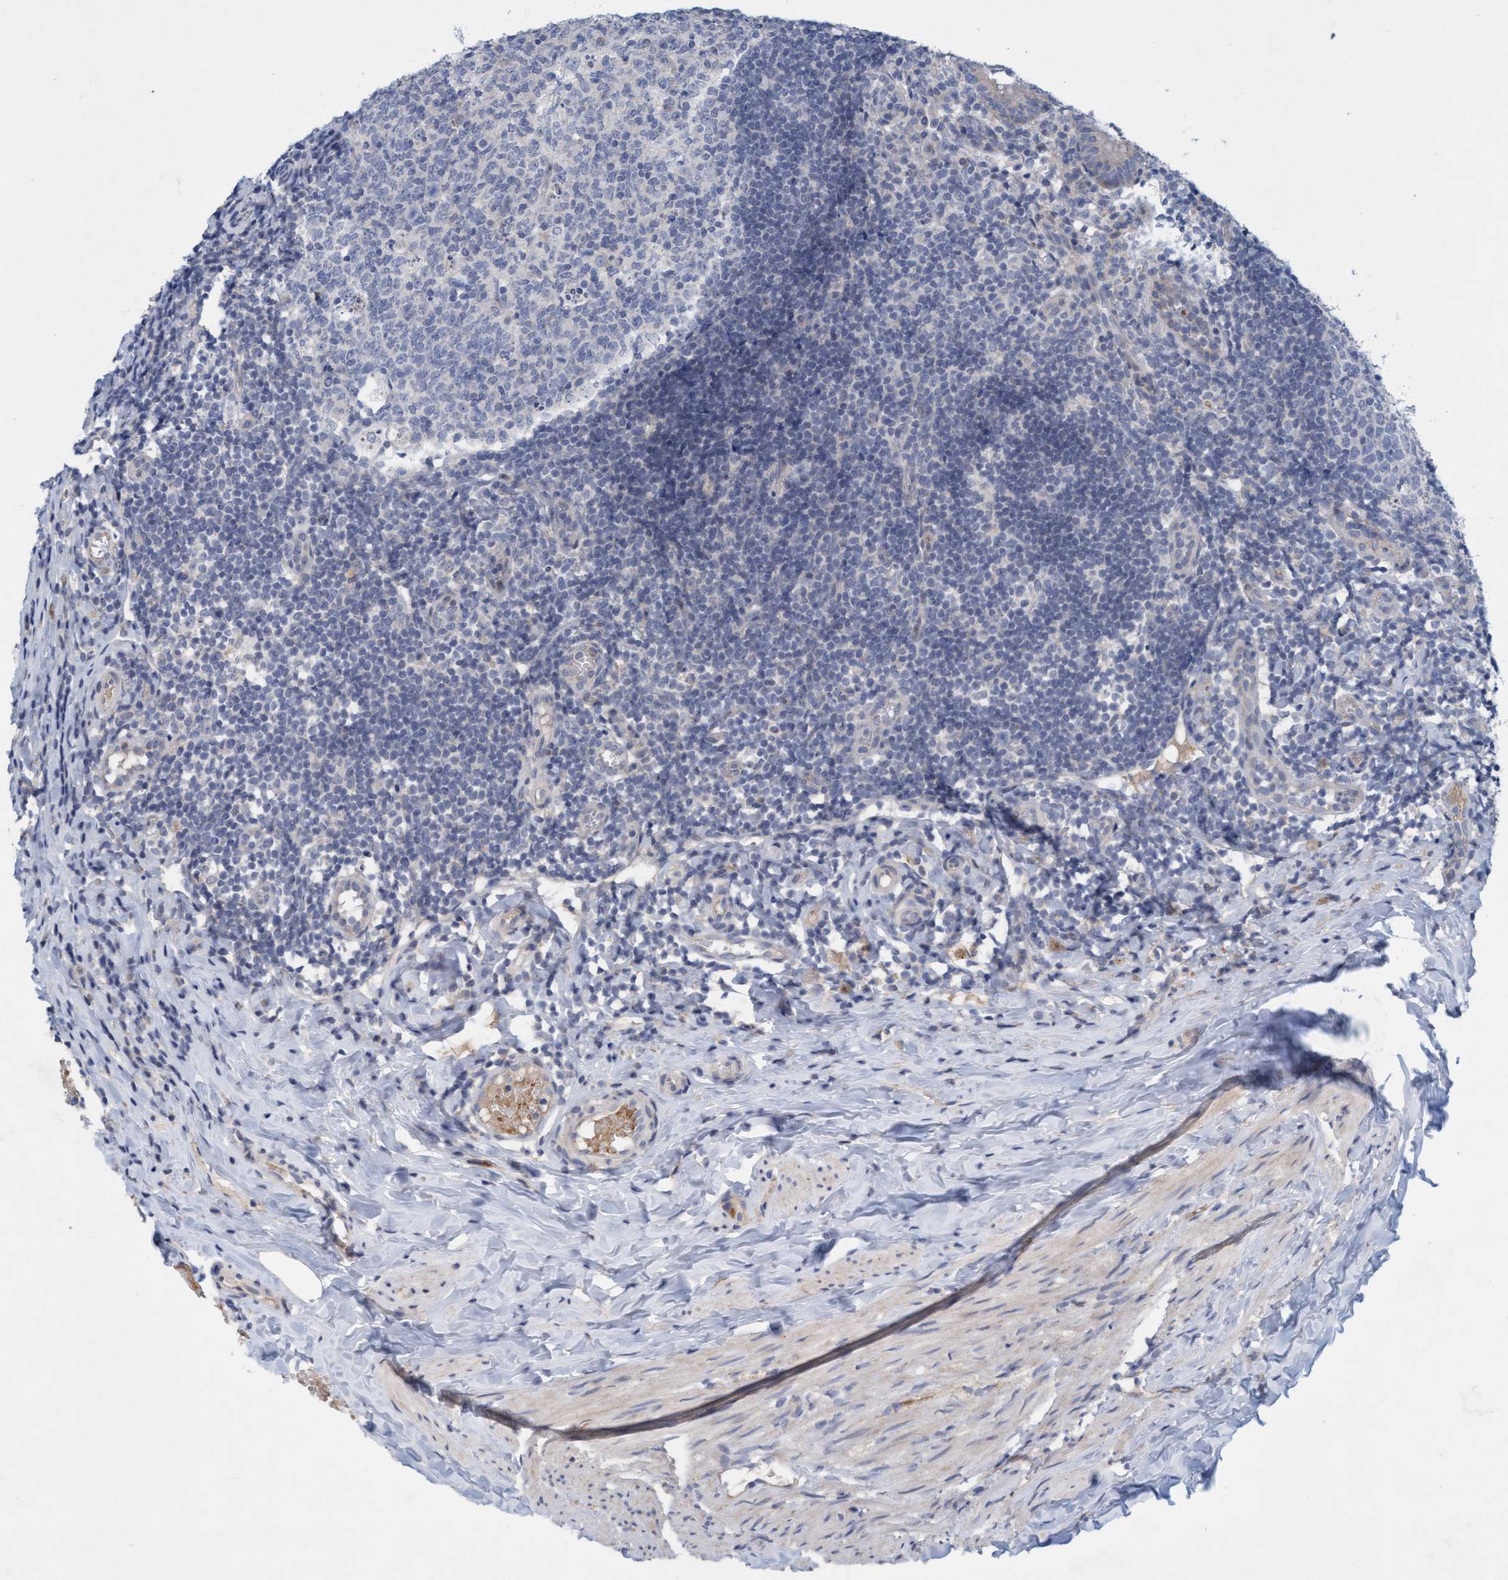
{"staining": {"intensity": "negative", "quantity": "none", "location": "none"}, "tissue": "appendix", "cell_type": "Lymphoid tissue", "image_type": "normal", "snomed": [{"axis": "morphology", "description": "Normal tissue, NOS"}, {"axis": "topography", "description": "Appendix"}], "caption": "IHC histopathology image of benign human appendix stained for a protein (brown), which exhibits no expression in lymphoid tissue. The staining is performed using DAB brown chromogen with nuclei counter-stained in using hematoxylin.", "gene": "DDHD2", "patient": {"sex": "male", "age": 8}}